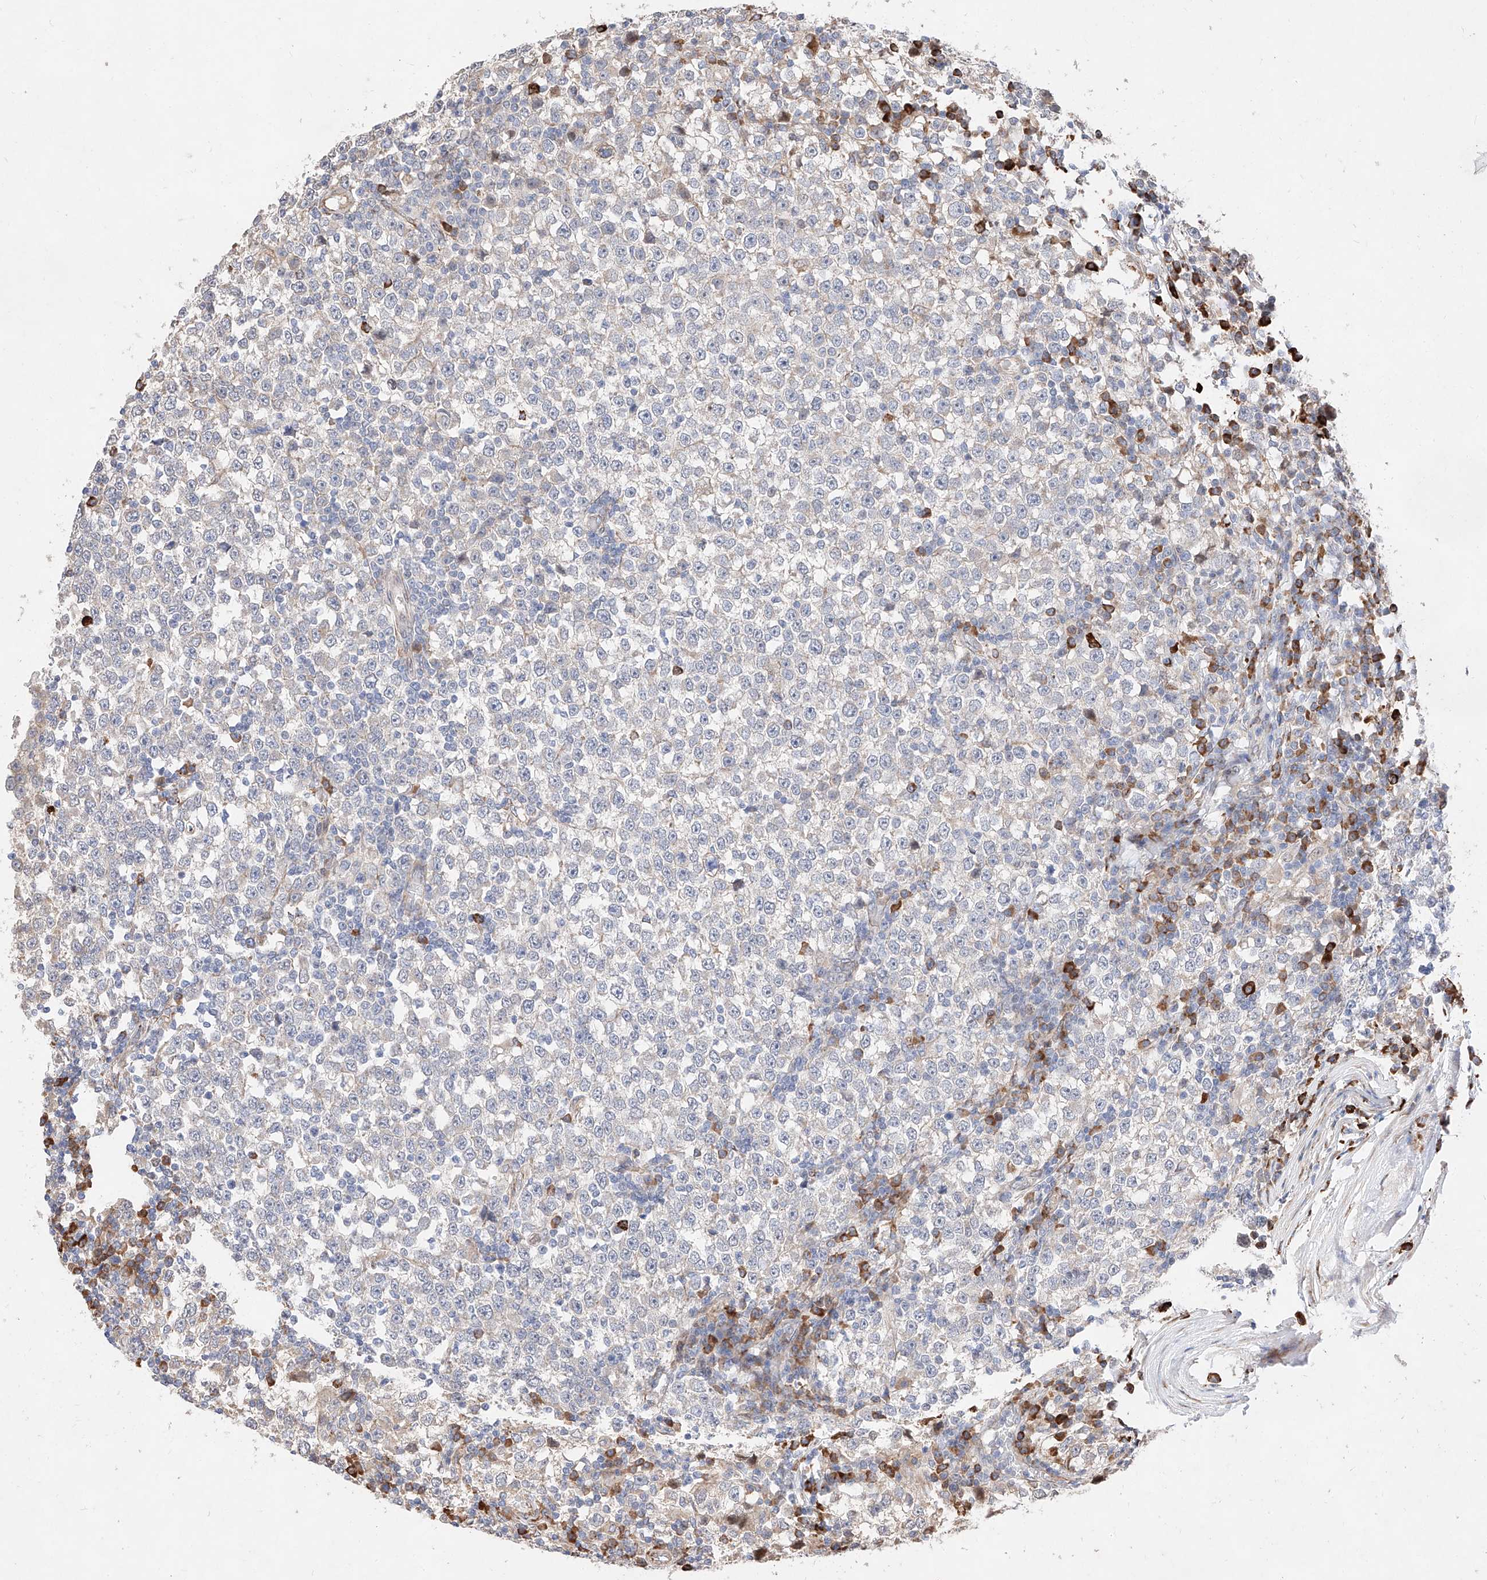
{"staining": {"intensity": "negative", "quantity": "none", "location": "none"}, "tissue": "testis cancer", "cell_type": "Tumor cells", "image_type": "cancer", "snomed": [{"axis": "morphology", "description": "Seminoma, NOS"}, {"axis": "topography", "description": "Testis"}], "caption": "Immunohistochemistry (IHC) histopathology image of neoplastic tissue: testis cancer (seminoma) stained with DAB reveals no significant protein expression in tumor cells.", "gene": "ATP9B", "patient": {"sex": "male", "age": 65}}